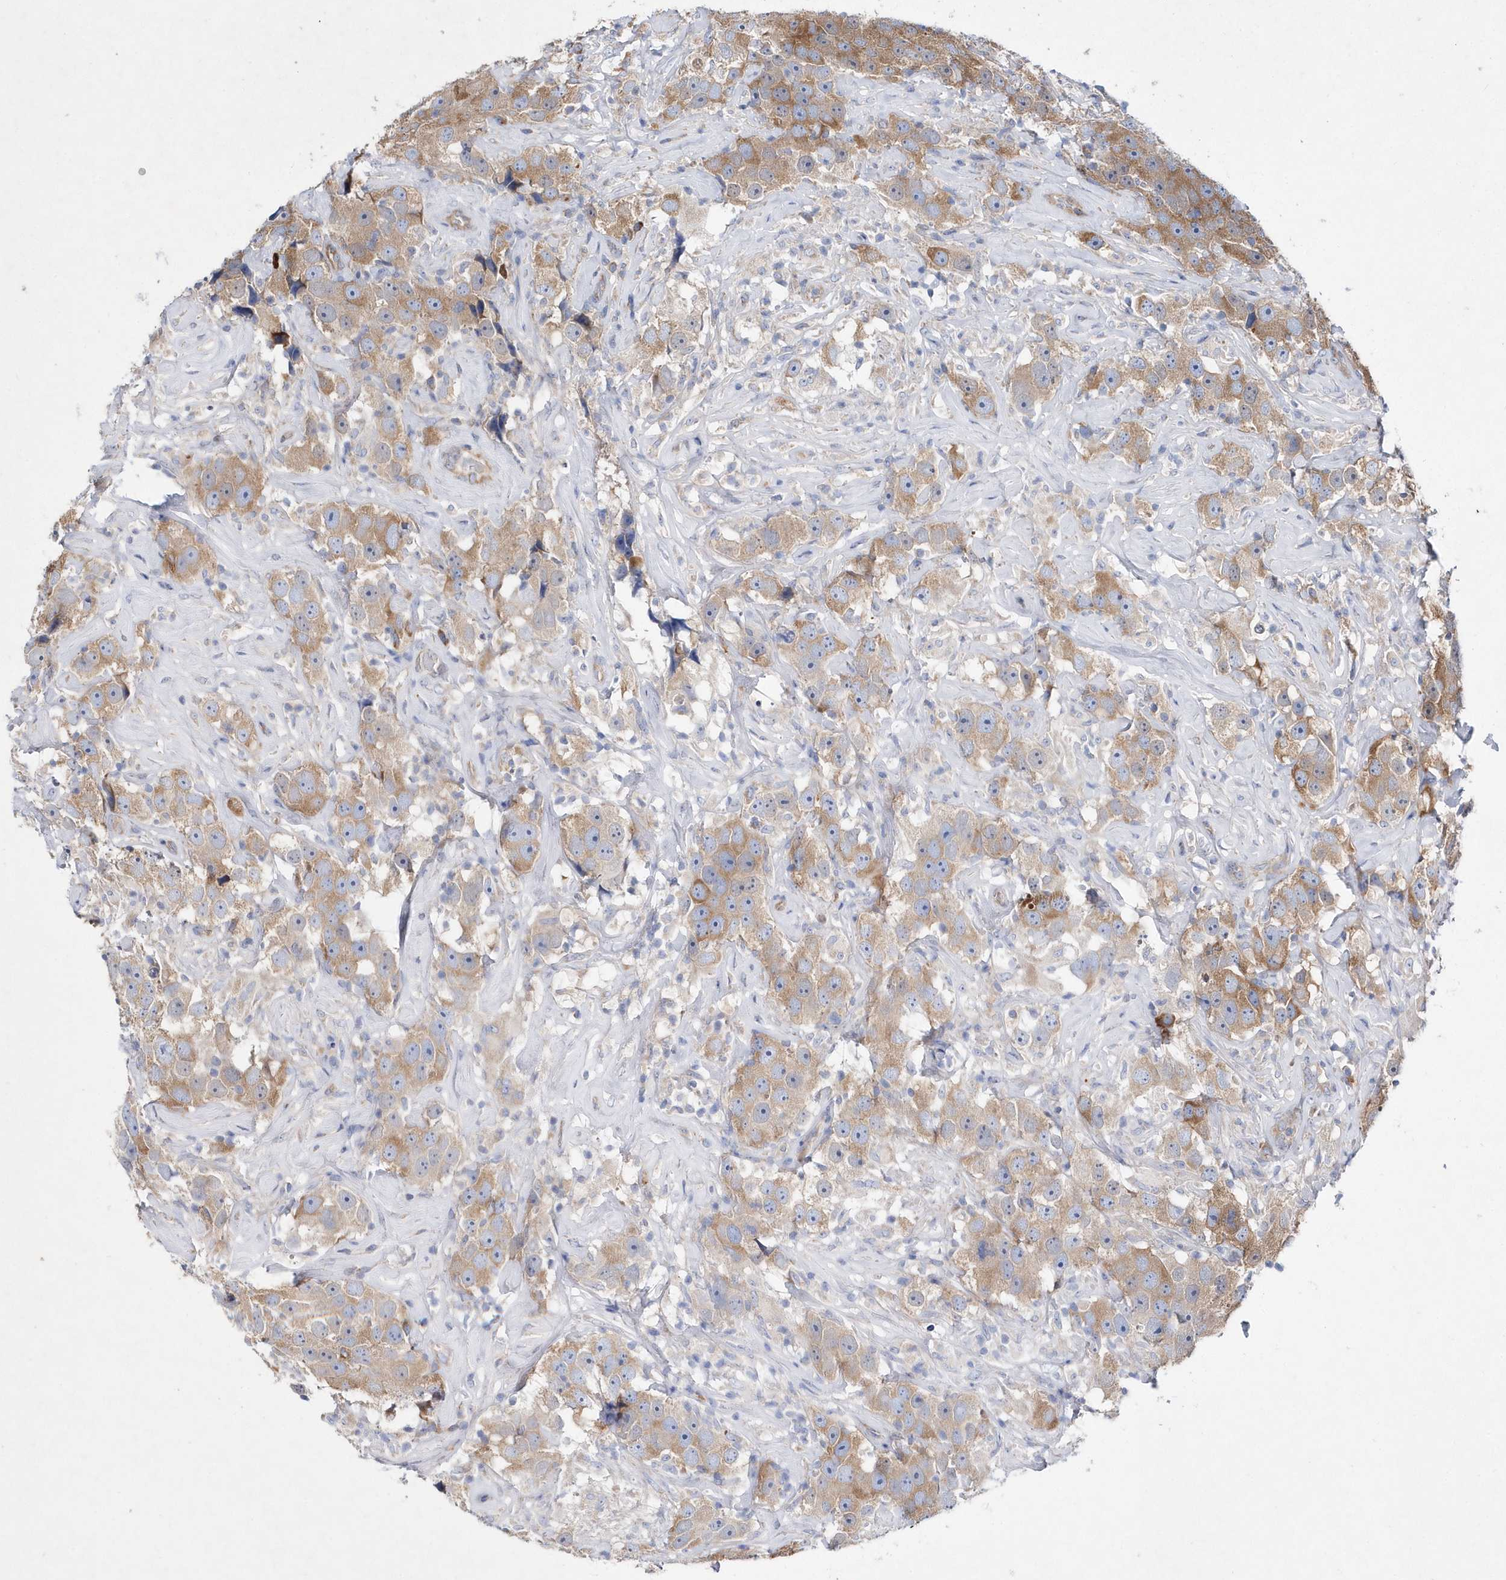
{"staining": {"intensity": "moderate", "quantity": ">75%", "location": "cytoplasmic/membranous"}, "tissue": "testis cancer", "cell_type": "Tumor cells", "image_type": "cancer", "snomed": [{"axis": "morphology", "description": "Seminoma, NOS"}, {"axis": "topography", "description": "Testis"}], "caption": "An immunohistochemistry (IHC) photomicrograph of neoplastic tissue is shown. Protein staining in brown labels moderate cytoplasmic/membranous positivity in testis seminoma within tumor cells. The staining is performed using DAB (3,3'-diaminobenzidine) brown chromogen to label protein expression. The nuclei are counter-stained blue using hematoxylin.", "gene": "JKAMP", "patient": {"sex": "male", "age": 49}}